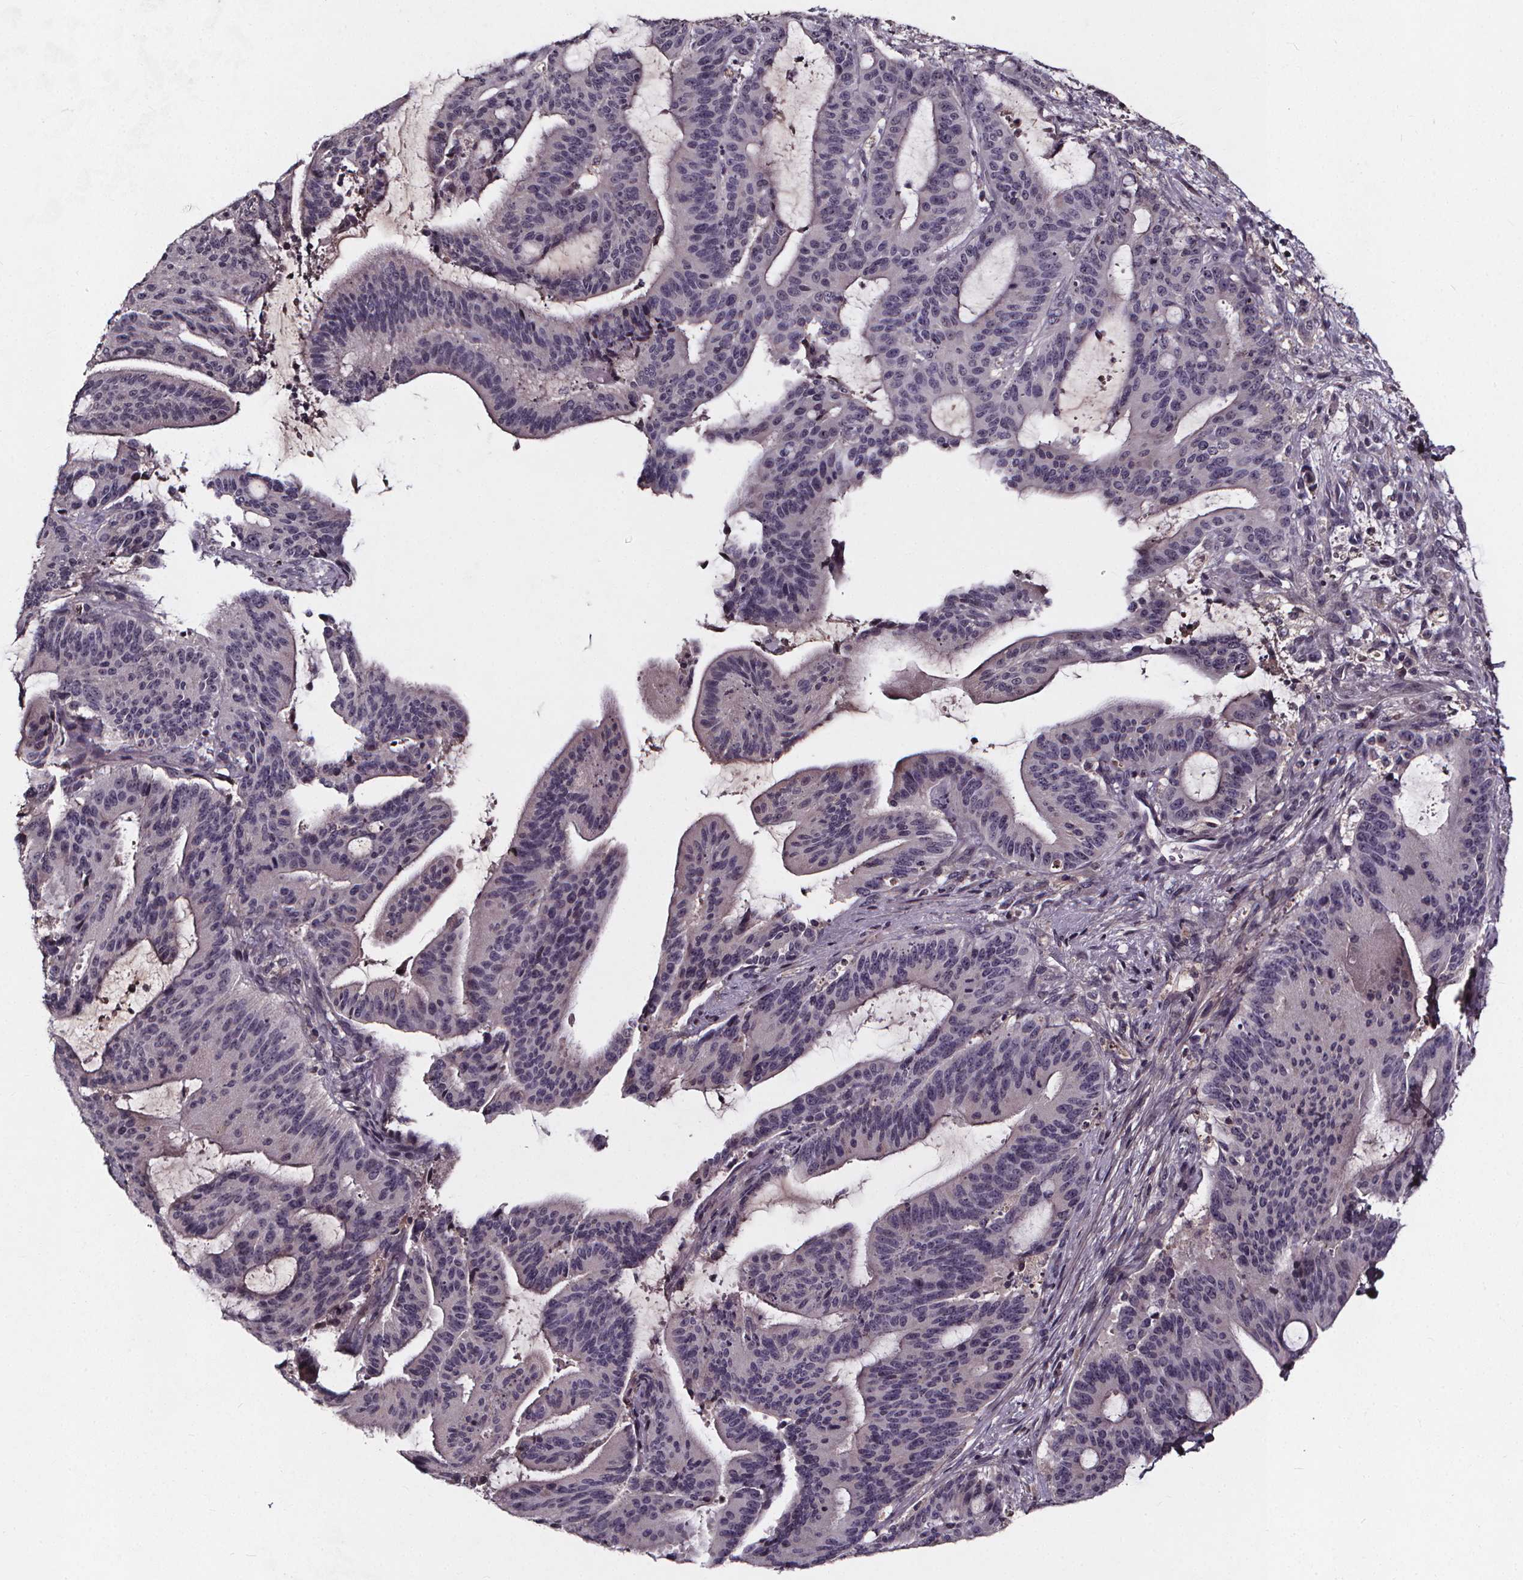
{"staining": {"intensity": "weak", "quantity": "<25%", "location": "cytoplasmic/membranous"}, "tissue": "liver cancer", "cell_type": "Tumor cells", "image_type": "cancer", "snomed": [{"axis": "morphology", "description": "Cholangiocarcinoma"}, {"axis": "topography", "description": "Liver"}], "caption": "High power microscopy histopathology image of an immunohistochemistry (IHC) micrograph of liver cholangiocarcinoma, revealing no significant expression in tumor cells.", "gene": "SPAG8", "patient": {"sex": "female", "age": 73}}